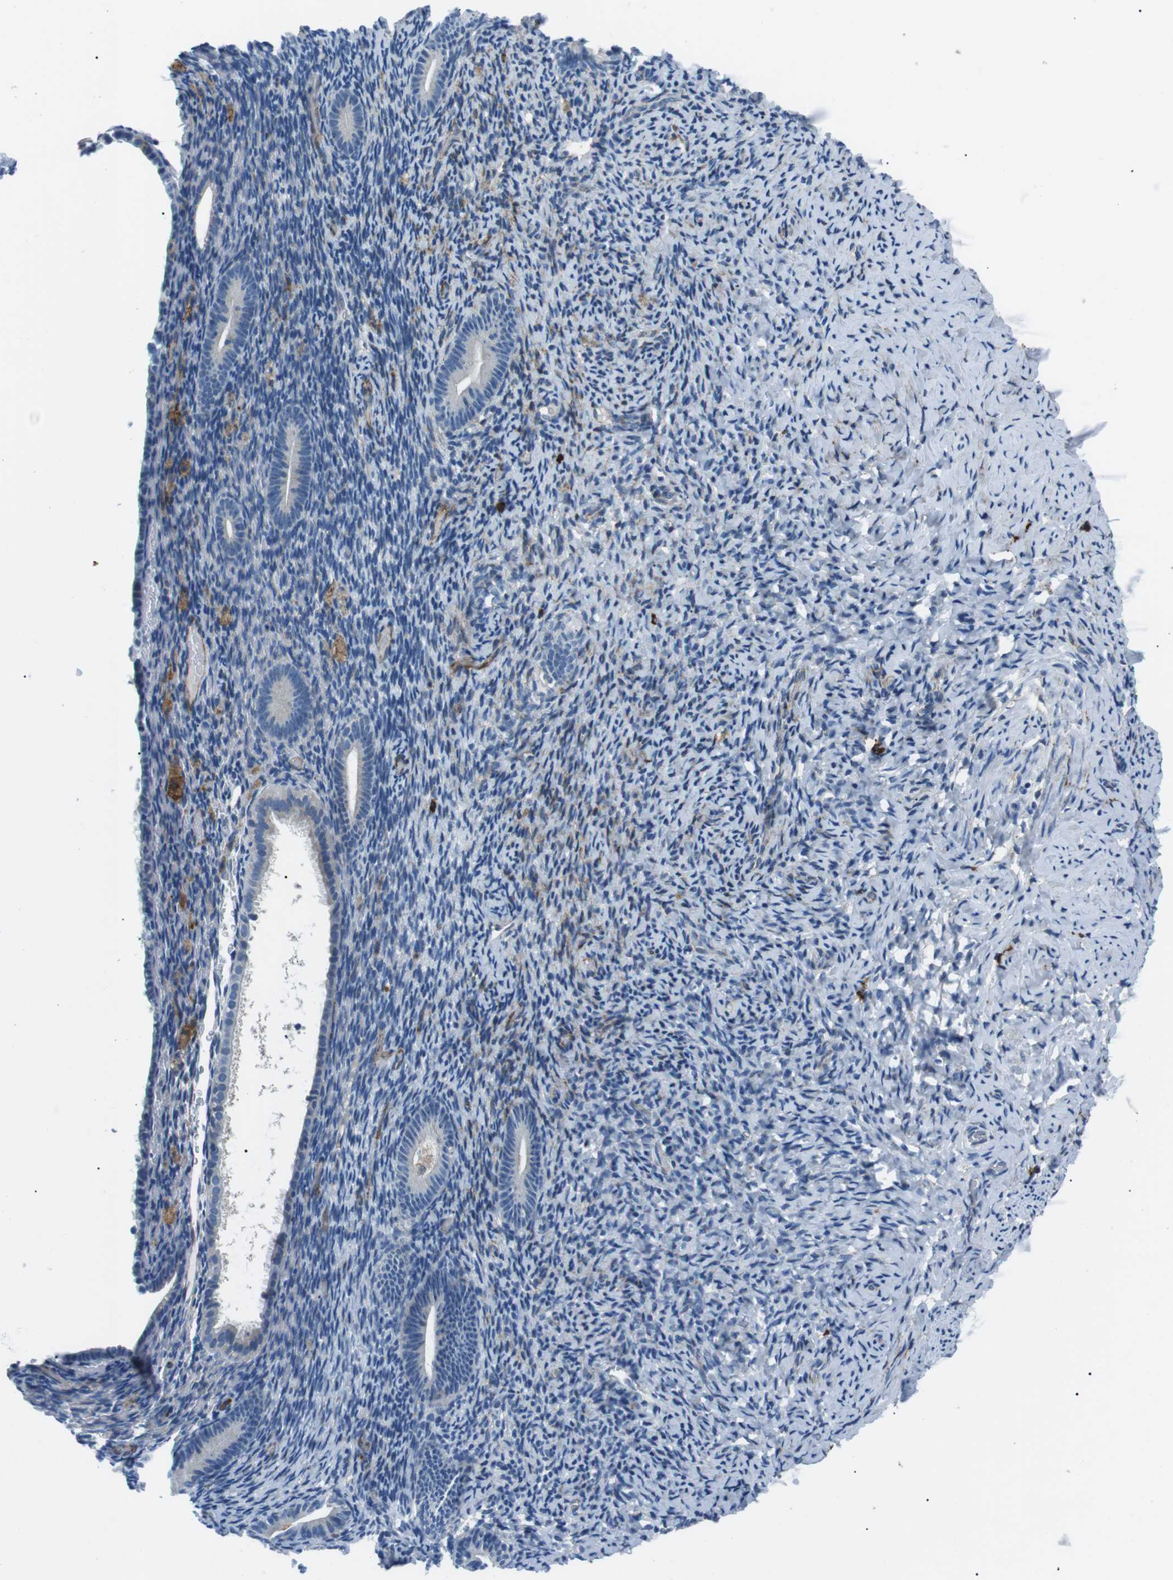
{"staining": {"intensity": "moderate", "quantity": "<25%", "location": "cytoplasmic/membranous"}, "tissue": "endometrium", "cell_type": "Cells in endometrial stroma", "image_type": "normal", "snomed": [{"axis": "morphology", "description": "Normal tissue, NOS"}, {"axis": "topography", "description": "Endometrium"}], "caption": "The immunohistochemical stain labels moderate cytoplasmic/membranous expression in cells in endometrial stroma of normal endometrium. Immunohistochemistry (ihc) stains the protein in brown and the nuclei are stained blue.", "gene": "CSF2RA", "patient": {"sex": "female", "age": 51}}